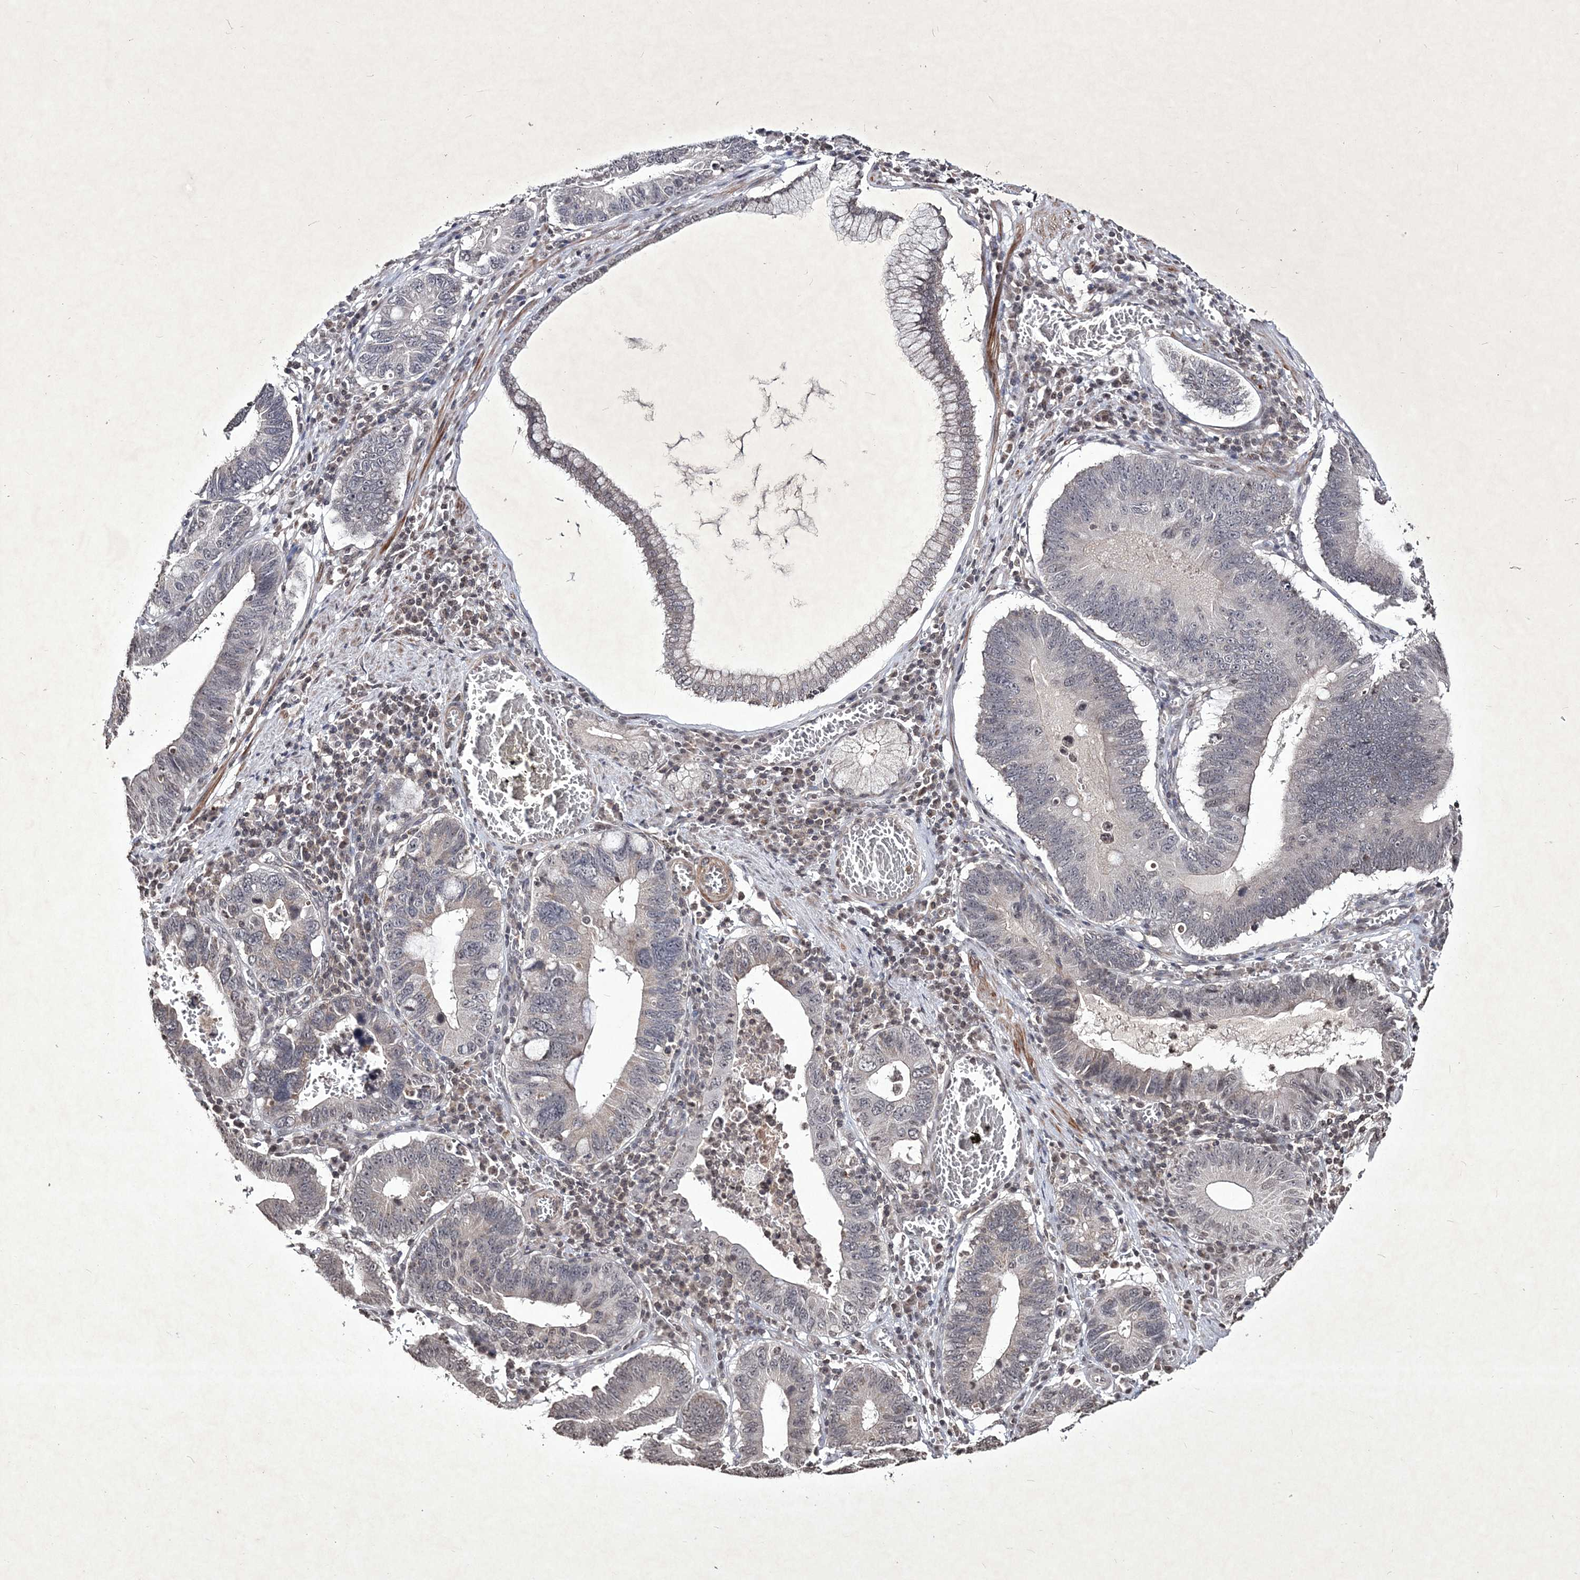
{"staining": {"intensity": "weak", "quantity": "<25%", "location": "cytoplasmic/membranous,nuclear"}, "tissue": "stomach cancer", "cell_type": "Tumor cells", "image_type": "cancer", "snomed": [{"axis": "morphology", "description": "Adenocarcinoma, NOS"}, {"axis": "topography", "description": "Stomach"}, {"axis": "topography", "description": "Gastric cardia"}], "caption": "This is an immunohistochemistry photomicrograph of human stomach cancer (adenocarcinoma). There is no positivity in tumor cells.", "gene": "SOWAHB", "patient": {"sex": "male", "age": 59}}